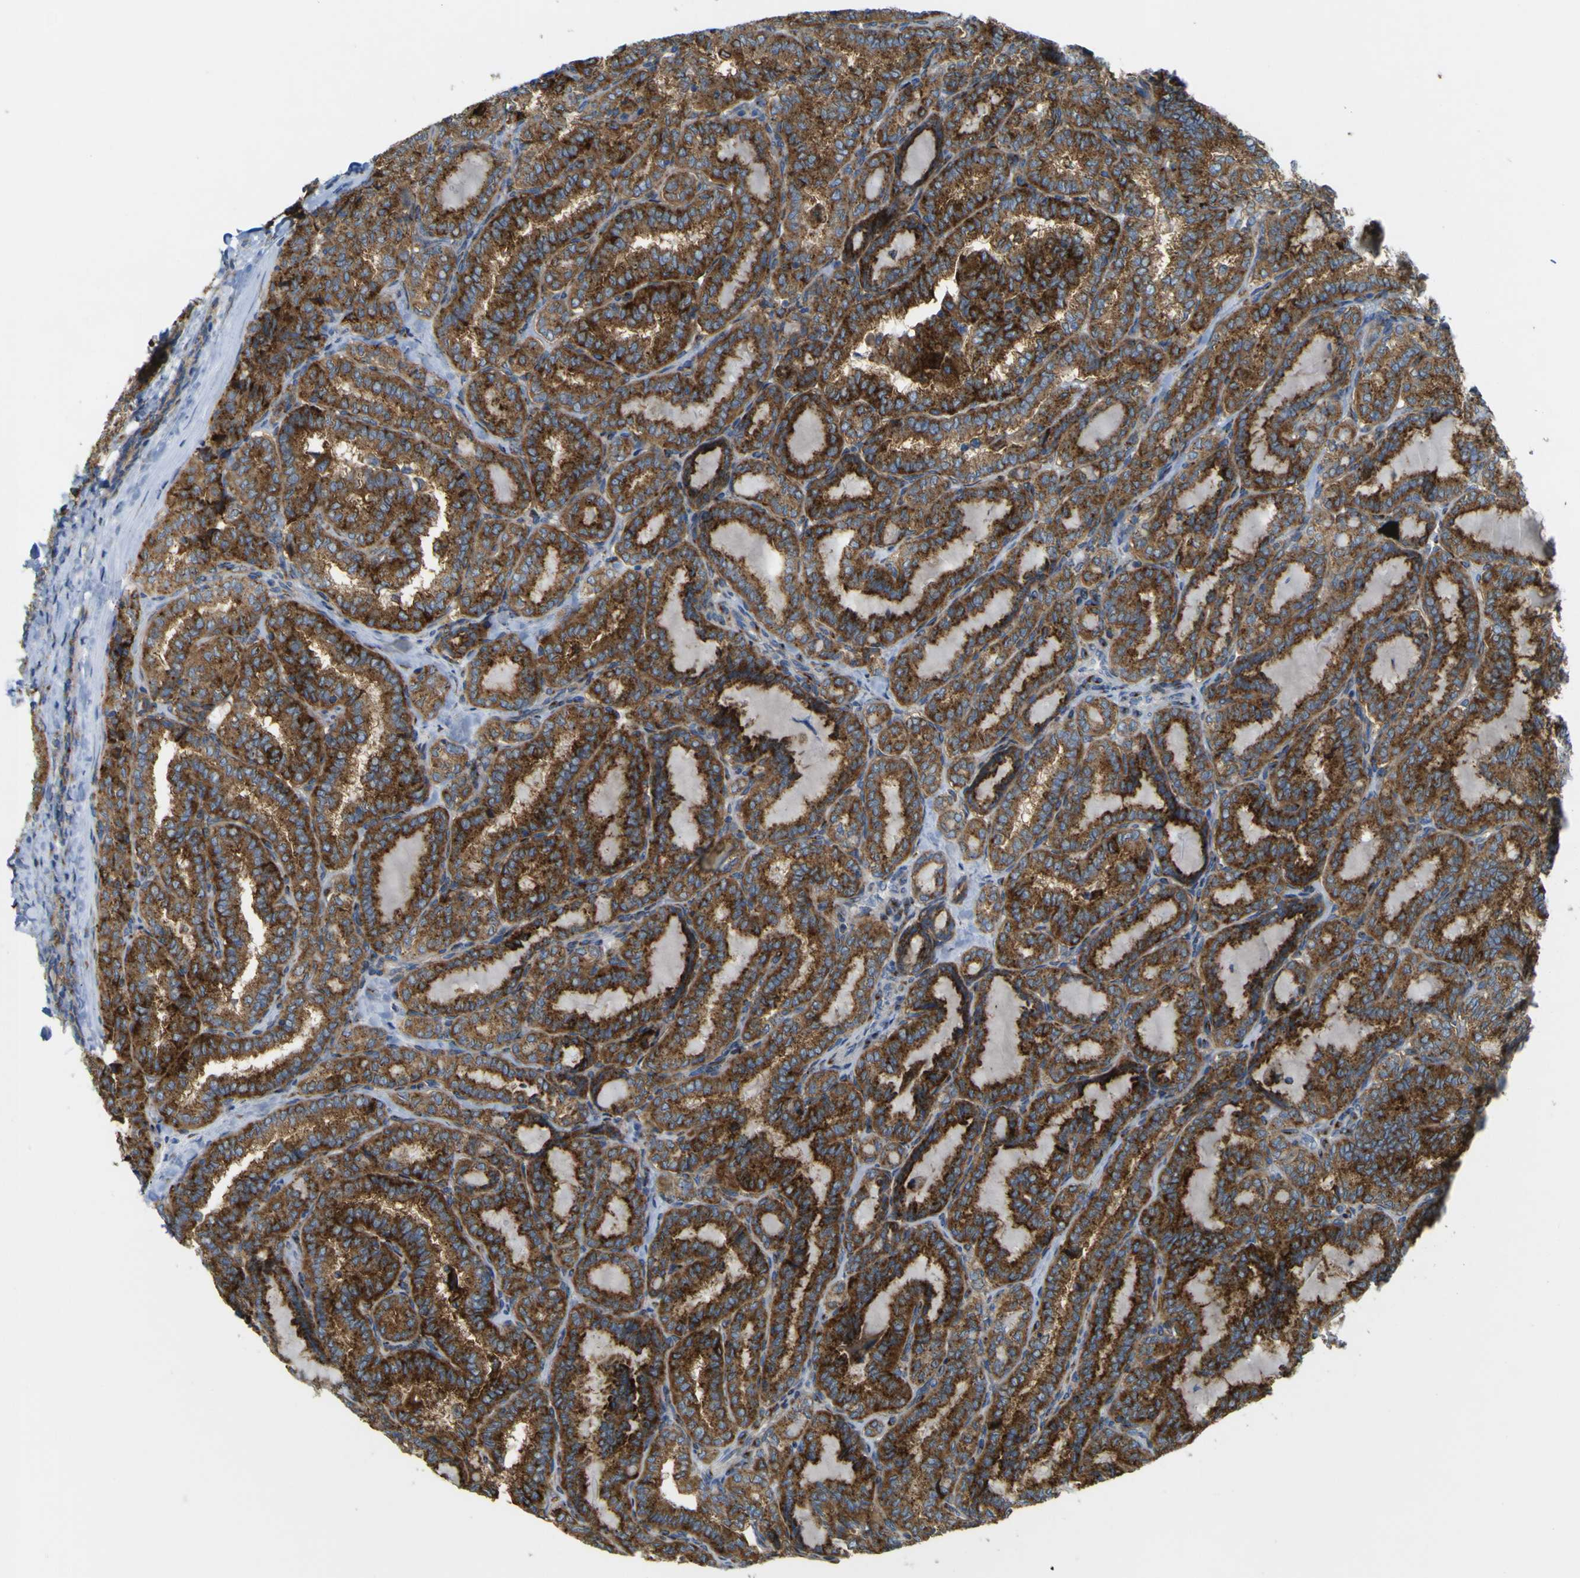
{"staining": {"intensity": "strong", "quantity": ">75%", "location": "cytoplasmic/membranous"}, "tissue": "thyroid cancer", "cell_type": "Tumor cells", "image_type": "cancer", "snomed": [{"axis": "morphology", "description": "Normal tissue, NOS"}, {"axis": "morphology", "description": "Papillary adenocarcinoma, NOS"}, {"axis": "topography", "description": "Thyroid gland"}], "caption": "Immunohistochemistry (DAB) staining of human thyroid cancer (papillary adenocarcinoma) shows strong cytoplasmic/membranous protein positivity in approximately >75% of tumor cells. The staining was performed using DAB, with brown indicating positive protein expression. Nuclei are stained blue with hematoxylin.", "gene": "IGF2R", "patient": {"sex": "female", "age": 30}}